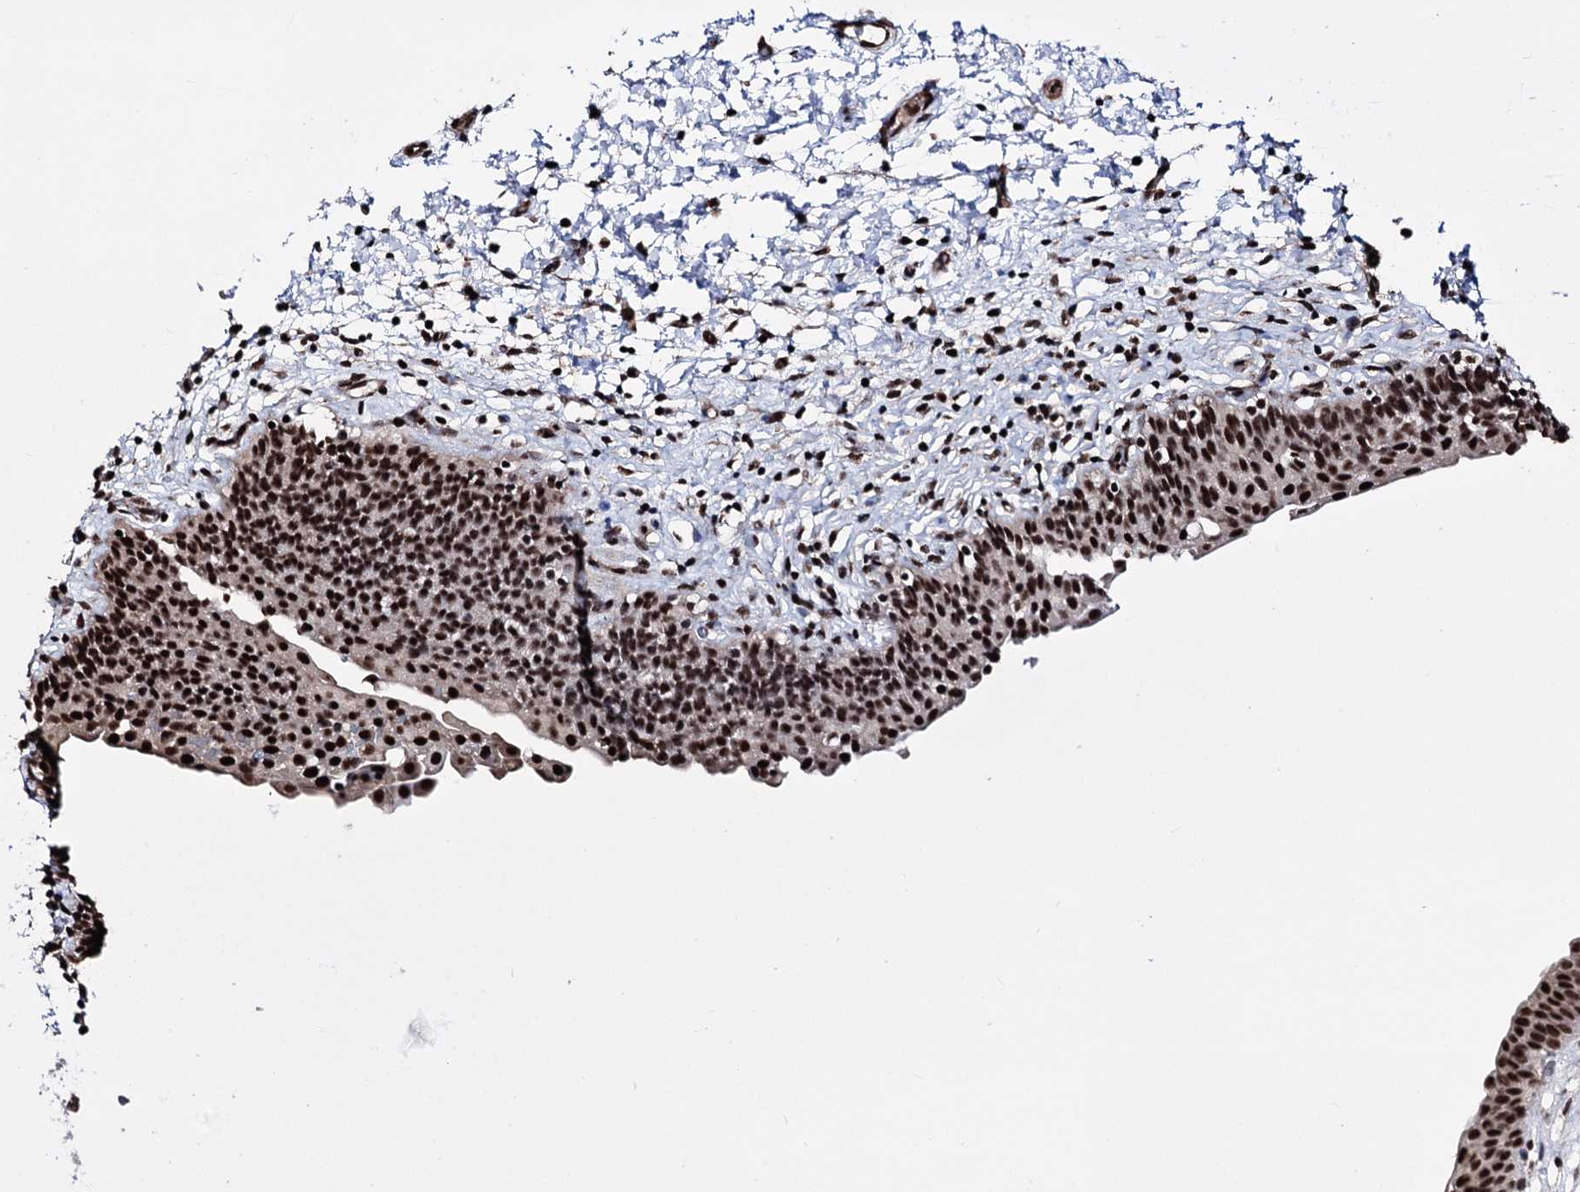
{"staining": {"intensity": "strong", "quantity": ">75%", "location": "nuclear"}, "tissue": "urinary bladder", "cell_type": "Urothelial cells", "image_type": "normal", "snomed": [{"axis": "morphology", "description": "Normal tissue, NOS"}, {"axis": "topography", "description": "Urinary bladder"}], "caption": "Protein analysis of unremarkable urinary bladder displays strong nuclear staining in approximately >75% of urothelial cells.", "gene": "CHMP7", "patient": {"sex": "male", "age": 83}}